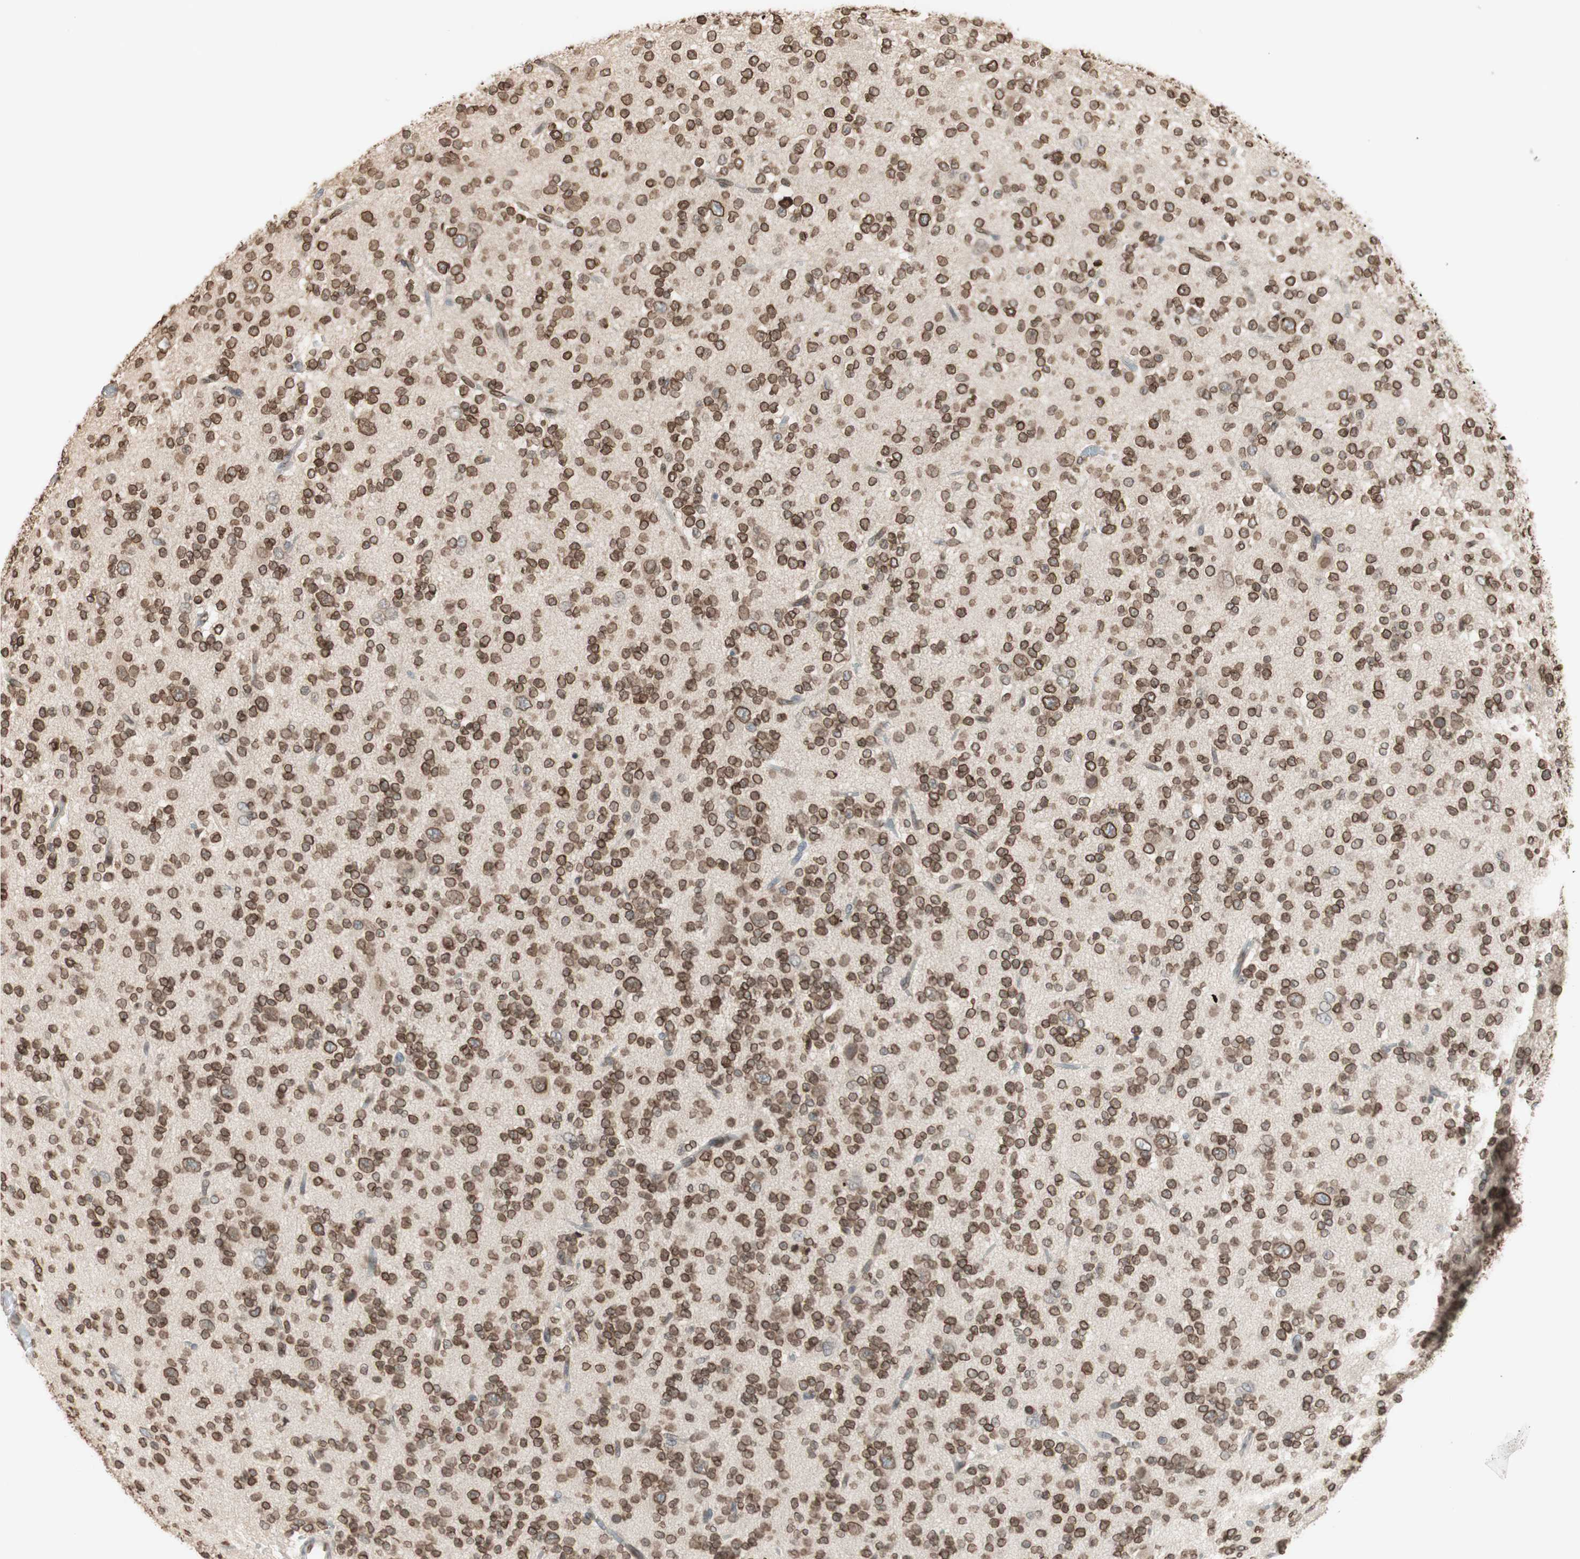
{"staining": {"intensity": "moderate", "quantity": ">75%", "location": "cytoplasmic/membranous,nuclear"}, "tissue": "glioma", "cell_type": "Tumor cells", "image_type": "cancer", "snomed": [{"axis": "morphology", "description": "Glioma, malignant, Low grade"}, {"axis": "topography", "description": "Brain"}], "caption": "Moderate cytoplasmic/membranous and nuclear expression for a protein is present in about >75% of tumor cells of glioma using immunohistochemistry.", "gene": "TMPO", "patient": {"sex": "male", "age": 38}}